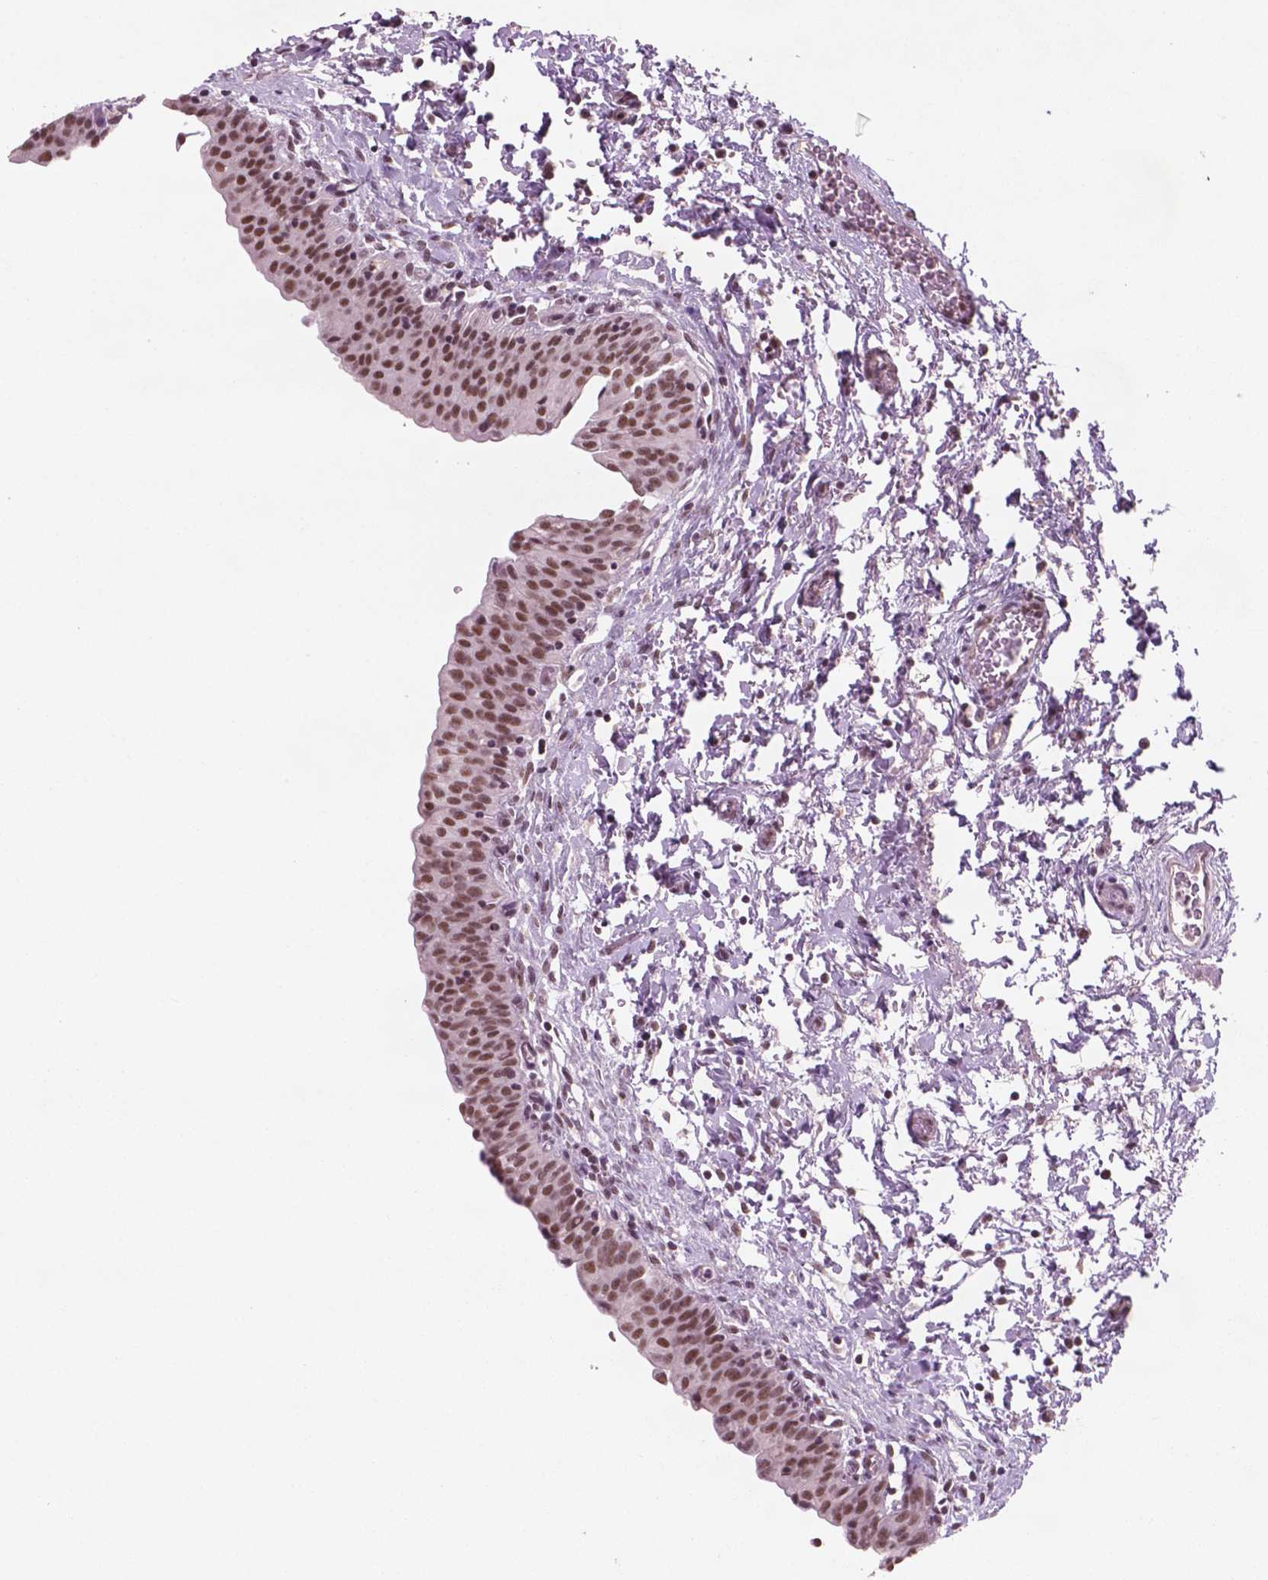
{"staining": {"intensity": "moderate", "quantity": ">75%", "location": "nuclear"}, "tissue": "urinary bladder", "cell_type": "Urothelial cells", "image_type": "normal", "snomed": [{"axis": "morphology", "description": "Normal tissue, NOS"}, {"axis": "topography", "description": "Urinary bladder"}], "caption": "The image displays staining of benign urinary bladder, revealing moderate nuclear protein expression (brown color) within urothelial cells. The staining is performed using DAB (3,3'-diaminobenzidine) brown chromogen to label protein expression. The nuclei are counter-stained blue using hematoxylin.", "gene": "CTR9", "patient": {"sex": "male", "age": 56}}